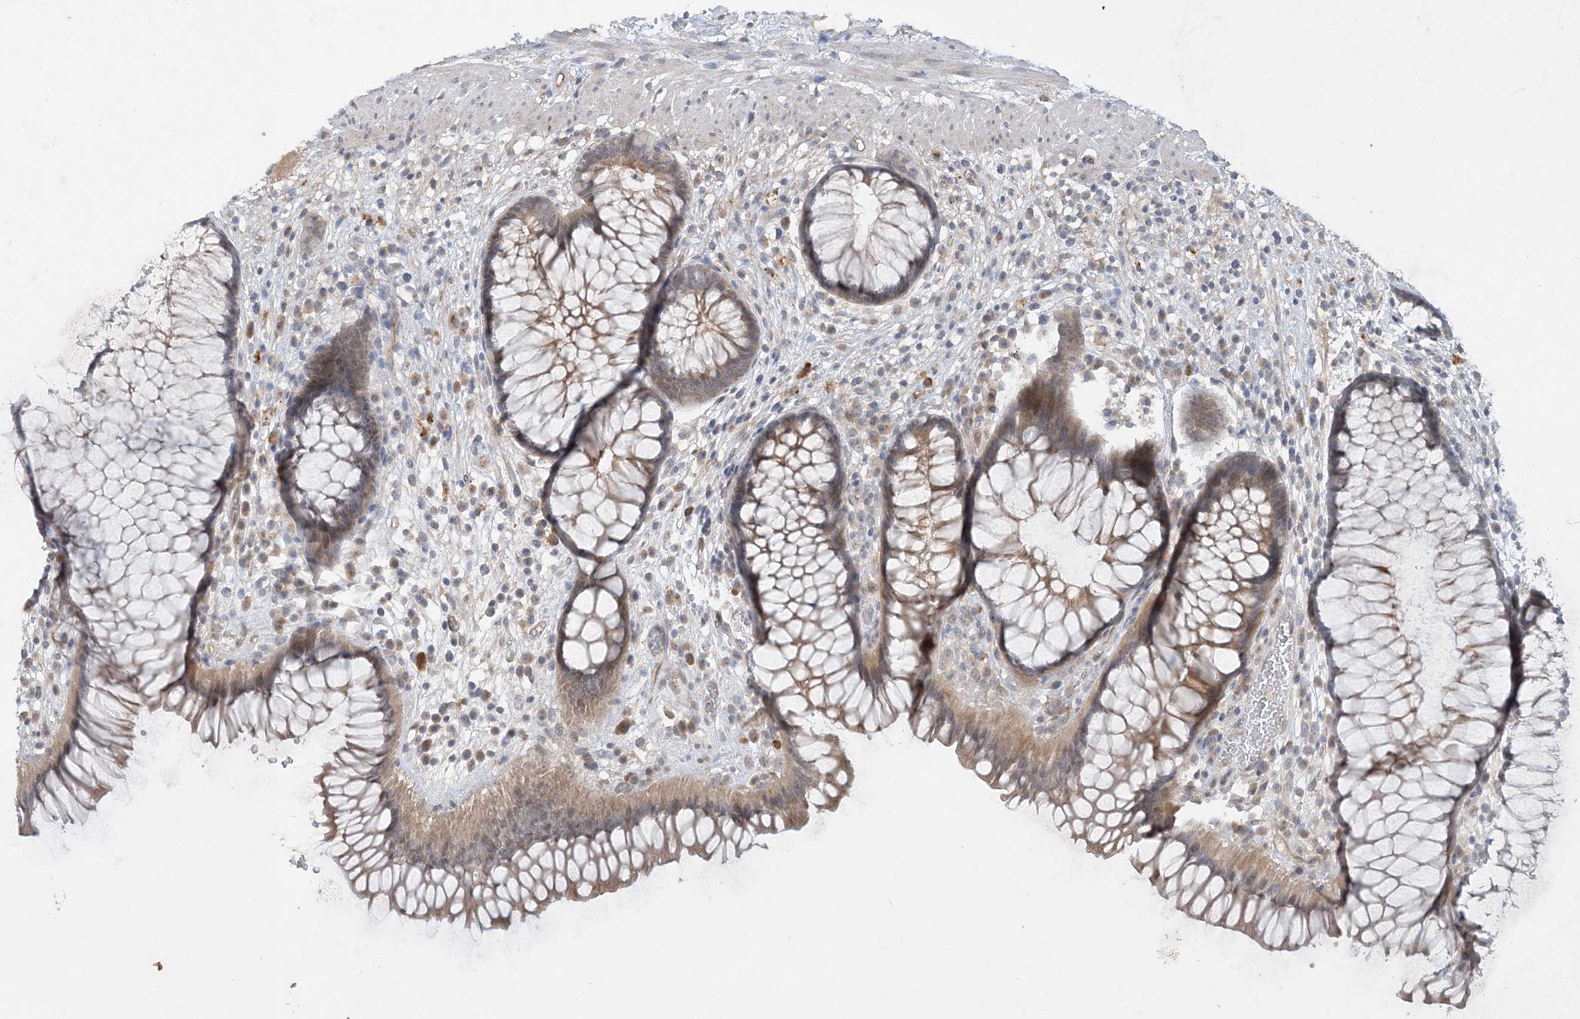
{"staining": {"intensity": "weak", "quantity": ">75%", "location": "cytoplasmic/membranous"}, "tissue": "rectum", "cell_type": "Glandular cells", "image_type": "normal", "snomed": [{"axis": "morphology", "description": "Normal tissue, NOS"}, {"axis": "topography", "description": "Rectum"}], "caption": "About >75% of glandular cells in benign human rectum show weak cytoplasmic/membranous protein staining as visualized by brown immunohistochemical staining.", "gene": "CDS1", "patient": {"sex": "male", "age": 51}}